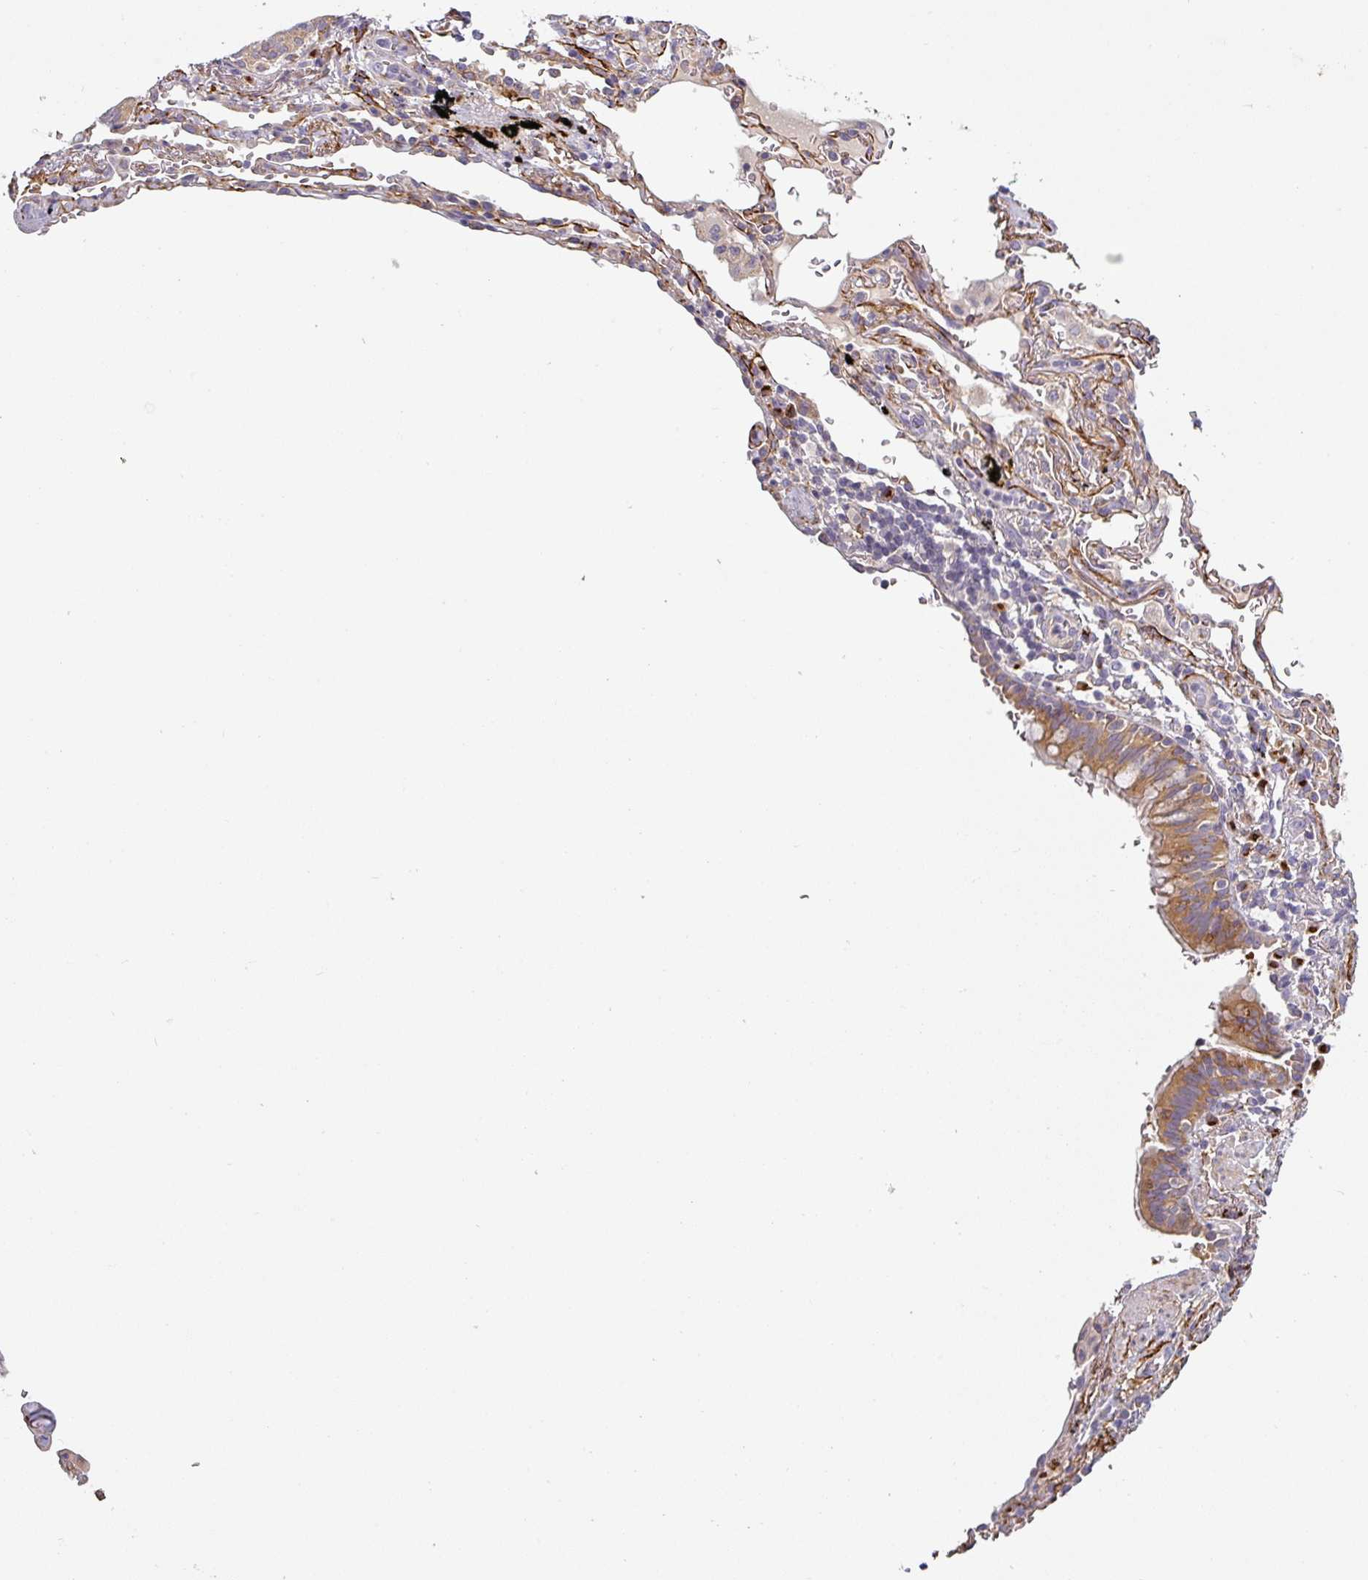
{"staining": {"intensity": "negative", "quantity": "none", "location": "none"}, "tissue": "soft tissue", "cell_type": "Fibroblasts", "image_type": "normal", "snomed": [{"axis": "morphology", "description": "Normal tissue, NOS"}, {"axis": "topography", "description": "Cartilage tissue"}, {"axis": "topography", "description": "Bronchus"}], "caption": "The image displays no staining of fibroblasts in normal soft tissue. (DAB immunohistochemistry with hematoxylin counter stain).", "gene": "PRODH2", "patient": {"sex": "female", "age": 72}}